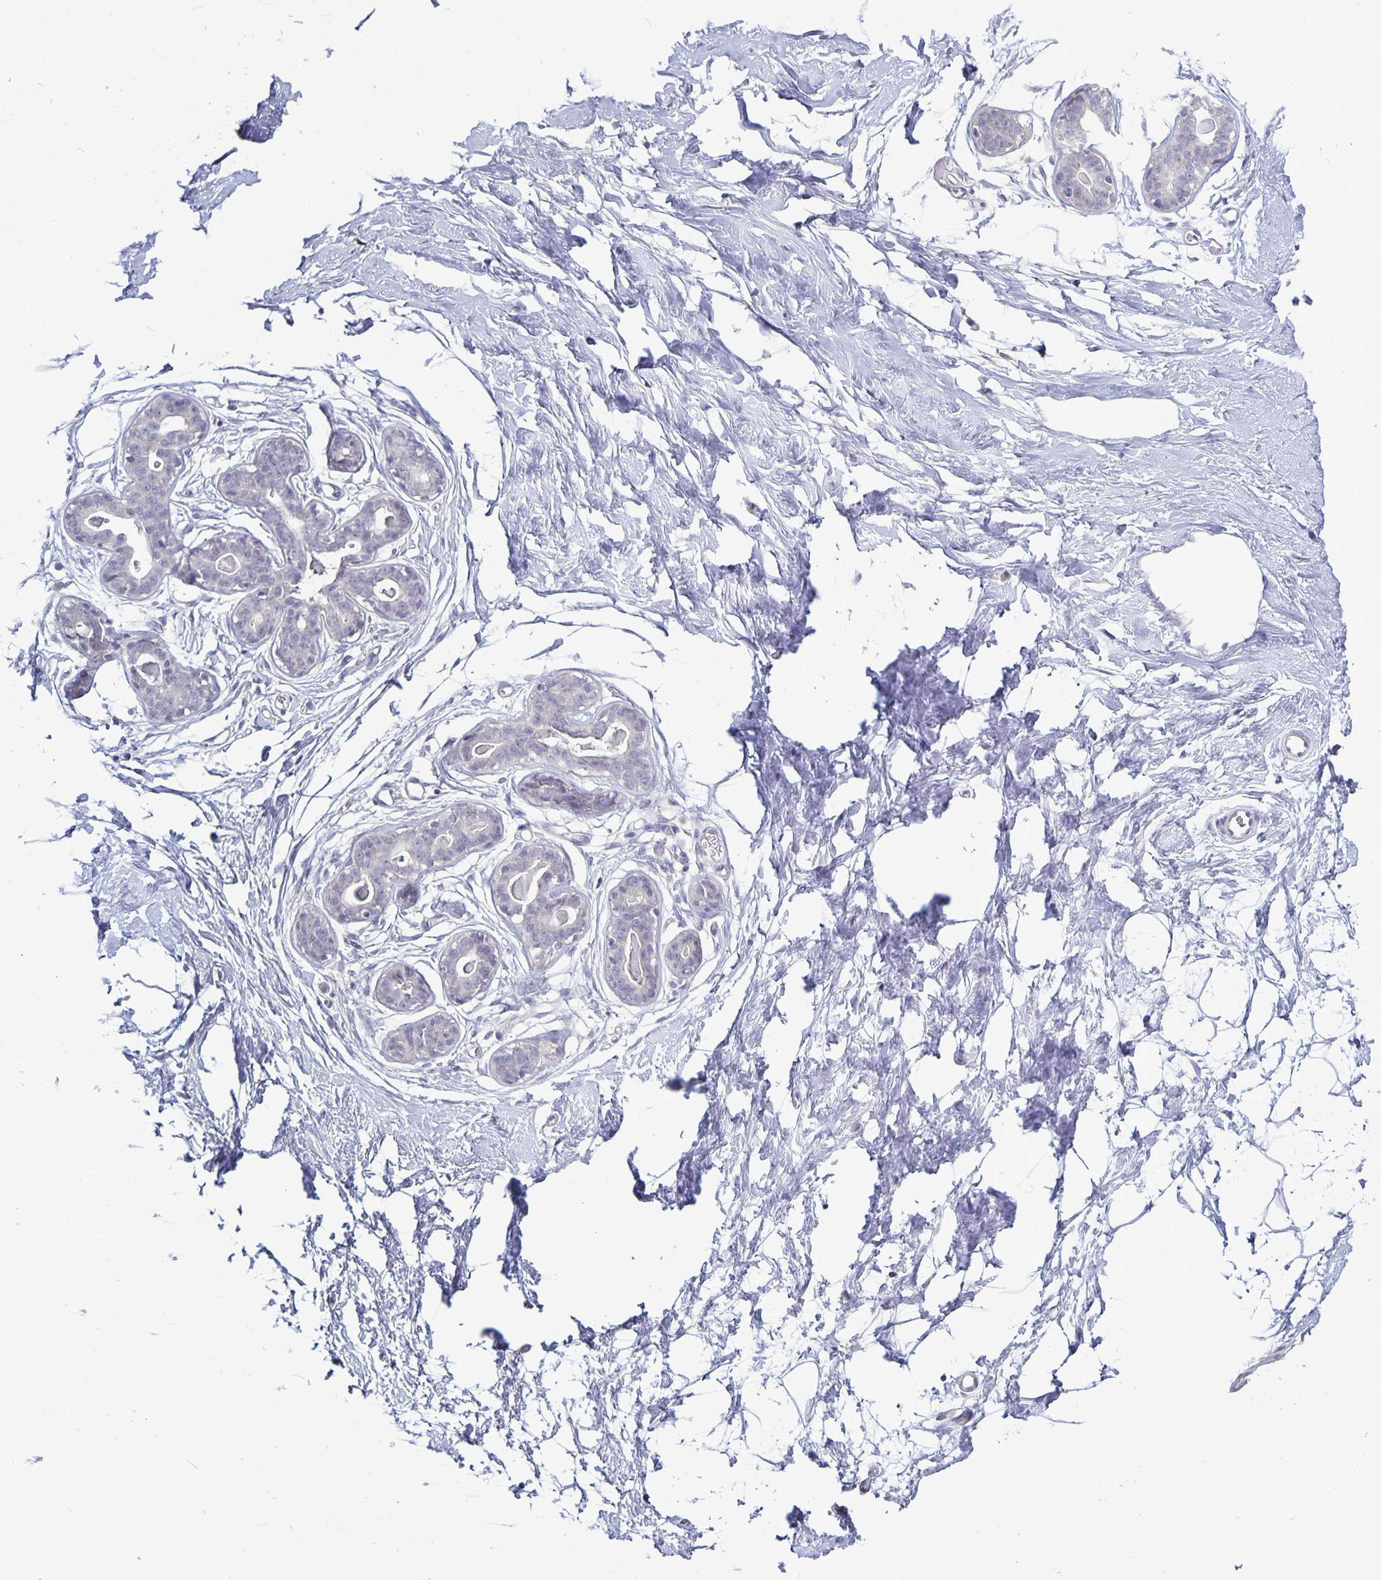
{"staining": {"intensity": "negative", "quantity": "none", "location": "none"}, "tissue": "breast", "cell_type": "Adipocytes", "image_type": "normal", "snomed": [{"axis": "morphology", "description": "Normal tissue, NOS"}, {"axis": "topography", "description": "Breast"}], "caption": "Adipocytes show no significant protein staining in benign breast.", "gene": "PLCB3", "patient": {"sex": "female", "age": 45}}